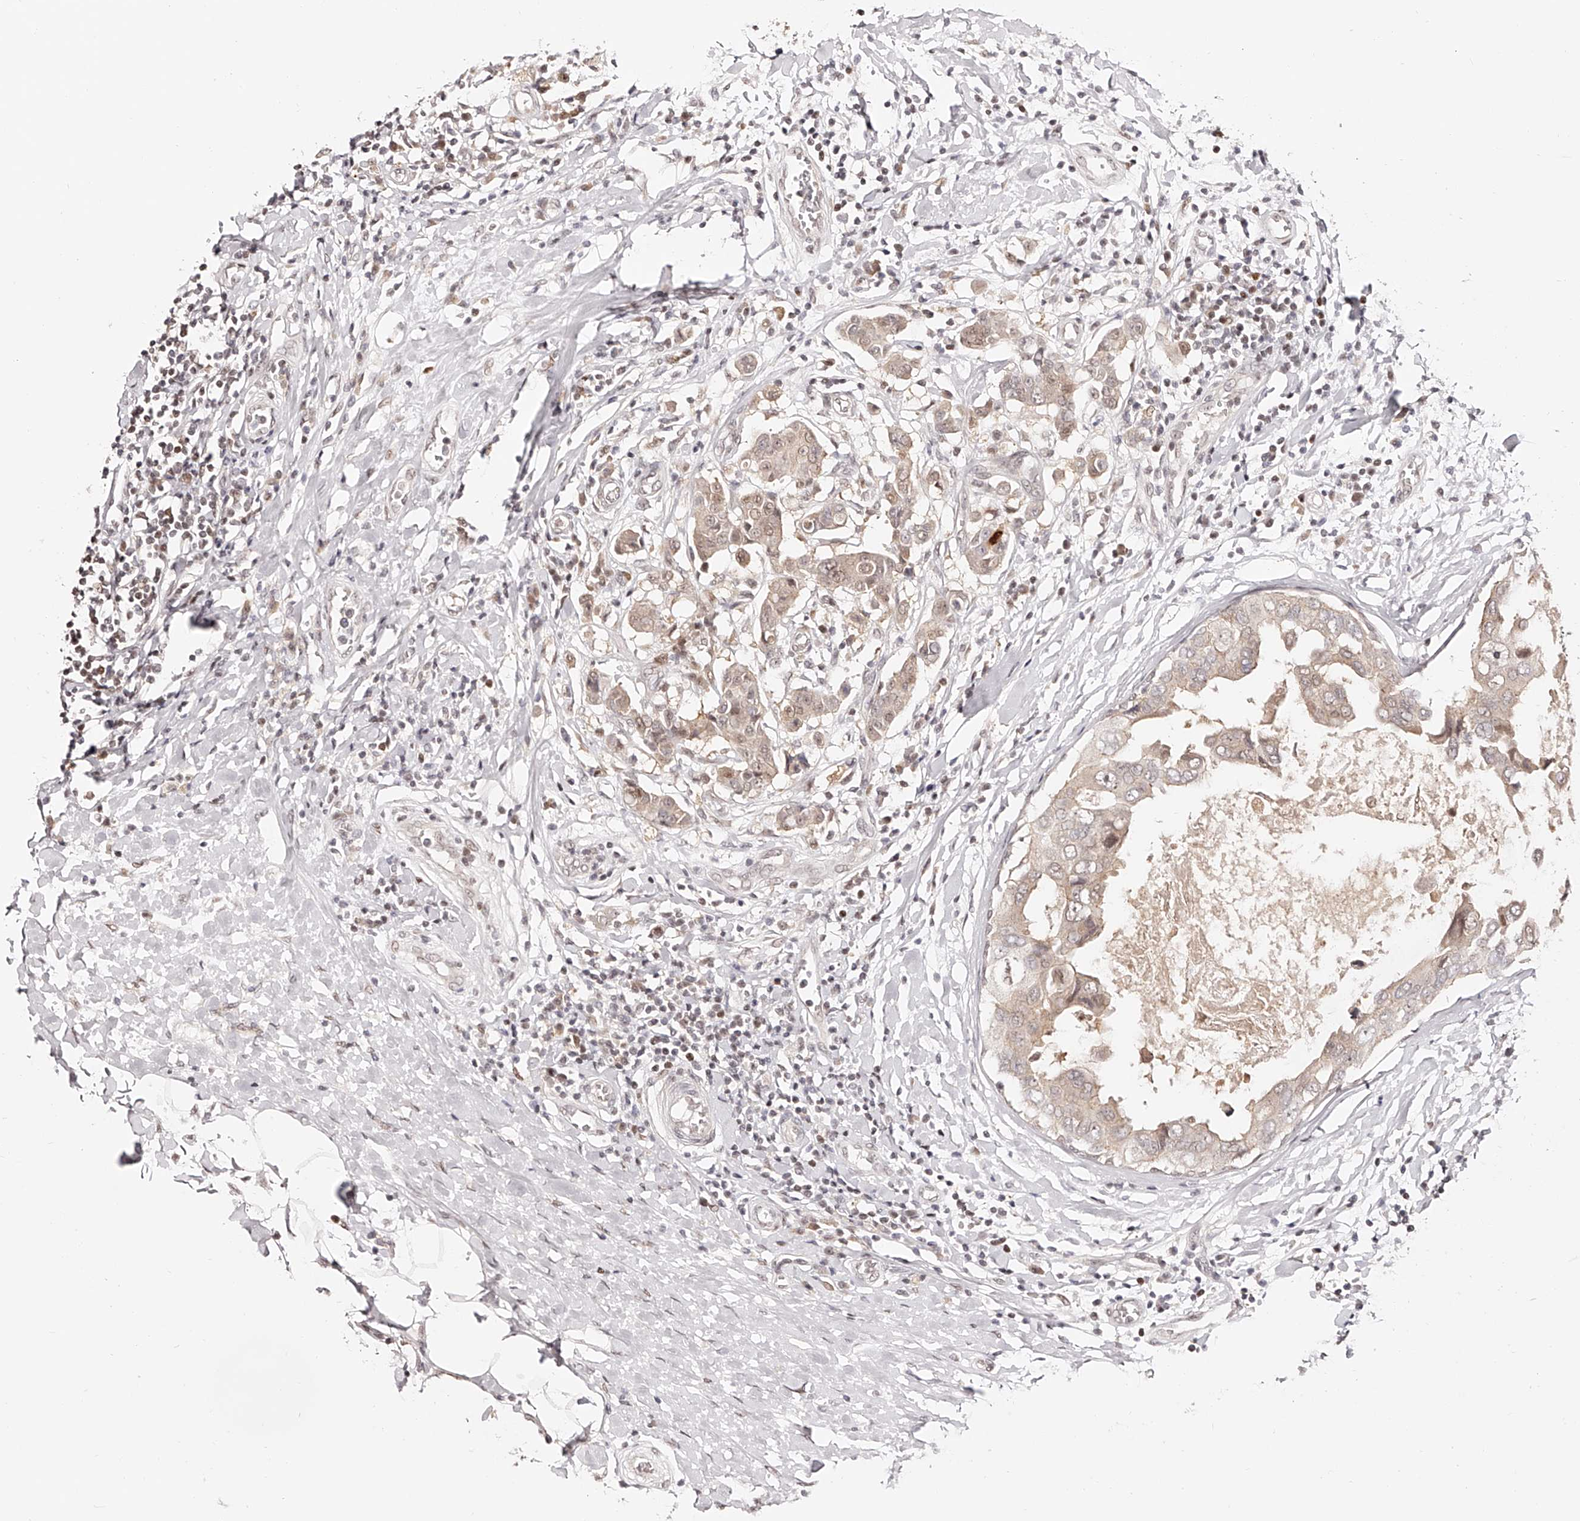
{"staining": {"intensity": "weak", "quantity": ">75%", "location": "cytoplasmic/membranous,nuclear"}, "tissue": "breast cancer", "cell_type": "Tumor cells", "image_type": "cancer", "snomed": [{"axis": "morphology", "description": "Duct carcinoma"}, {"axis": "topography", "description": "Breast"}], "caption": "Protein staining displays weak cytoplasmic/membranous and nuclear expression in about >75% of tumor cells in breast cancer (invasive ductal carcinoma).", "gene": "USF3", "patient": {"sex": "female", "age": 27}}